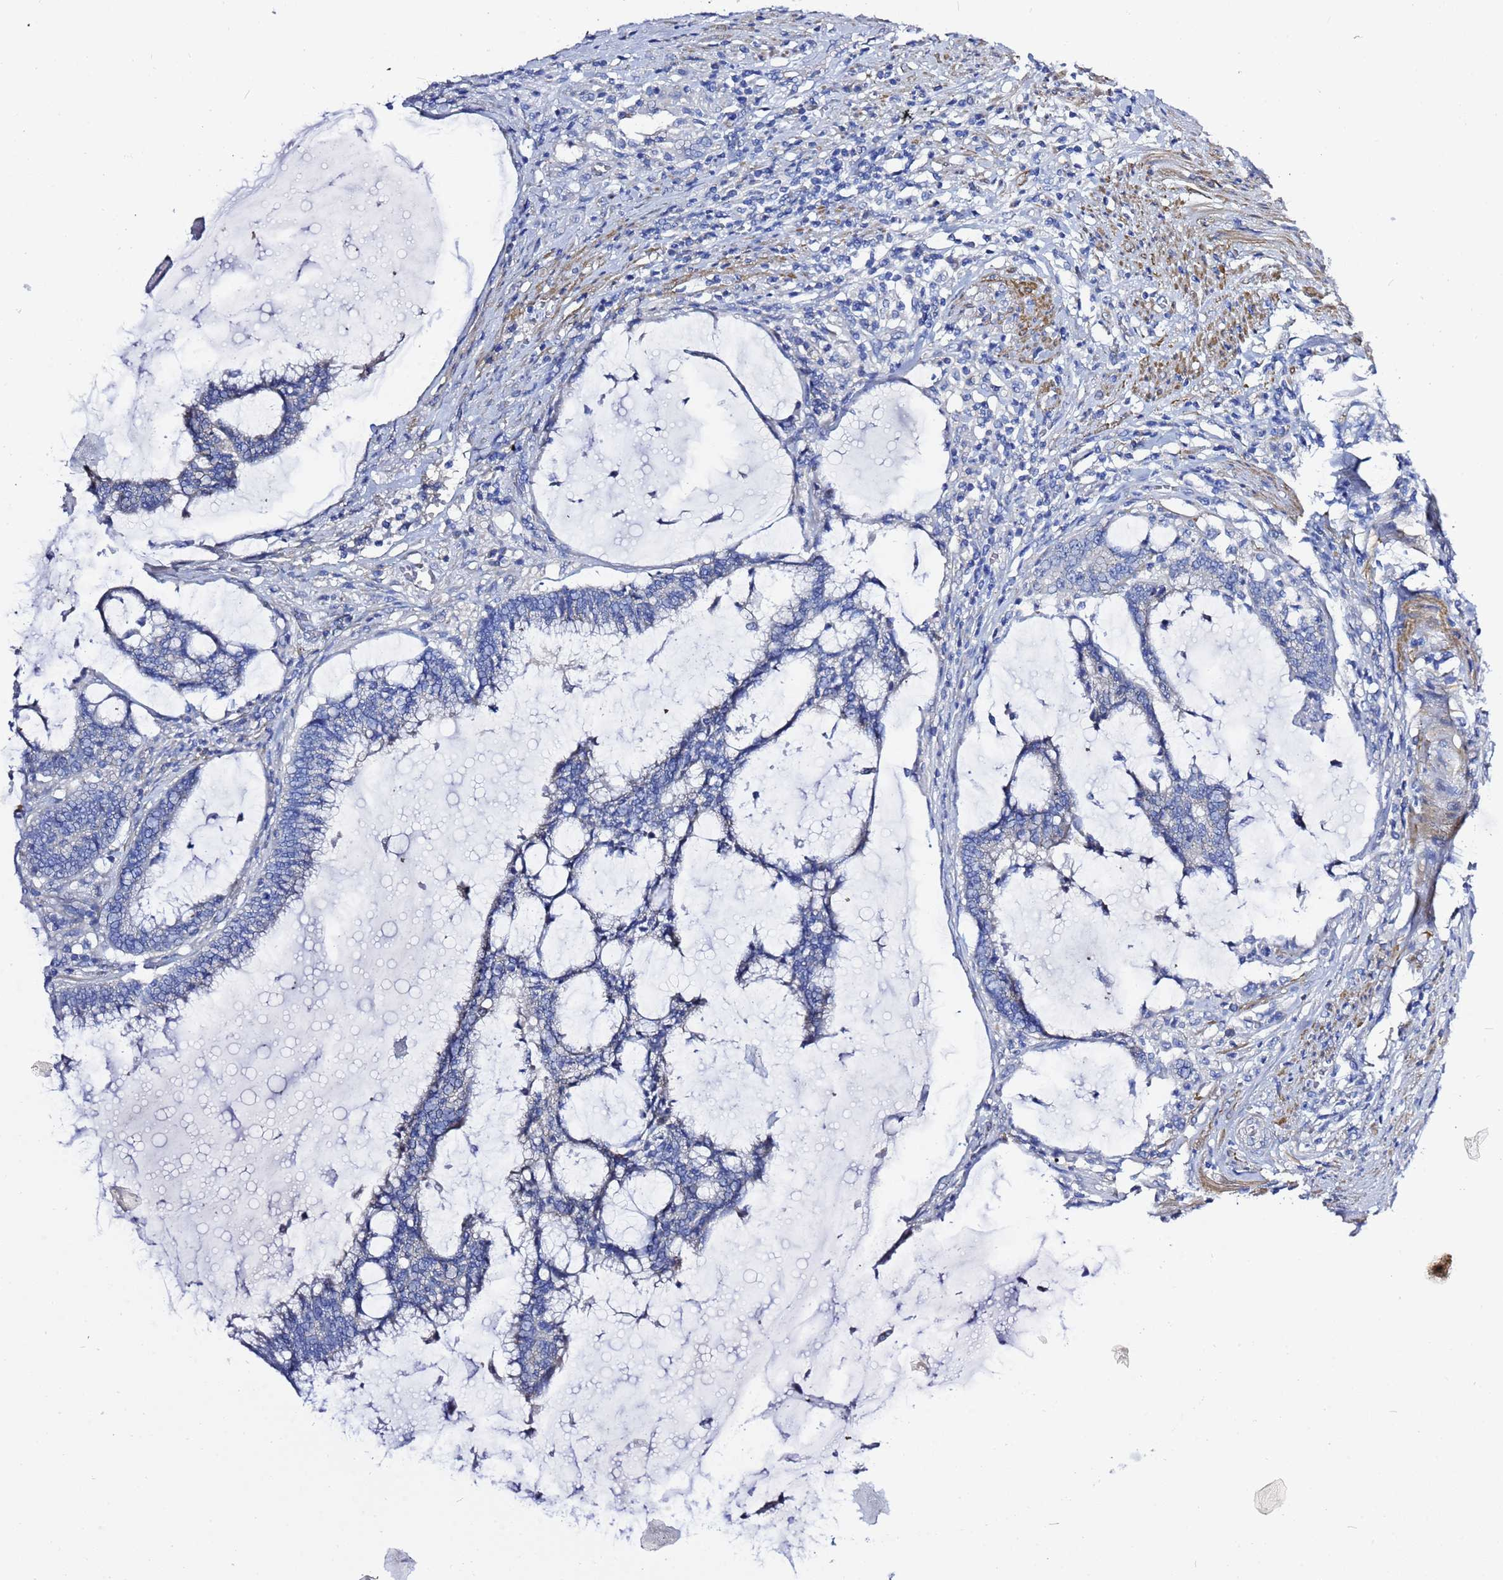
{"staining": {"intensity": "negative", "quantity": "none", "location": "none"}, "tissue": "colorectal cancer", "cell_type": "Tumor cells", "image_type": "cancer", "snomed": [{"axis": "morphology", "description": "Adenocarcinoma, NOS"}, {"axis": "topography", "description": "Rectum"}], "caption": "DAB immunohistochemical staining of adenocarcinoma (colorectal) displays no significant expression in tumor cells. Nuclei are stained in blue.", "gene": "USP18", "patient": {"sex": "female", "age": 77}}